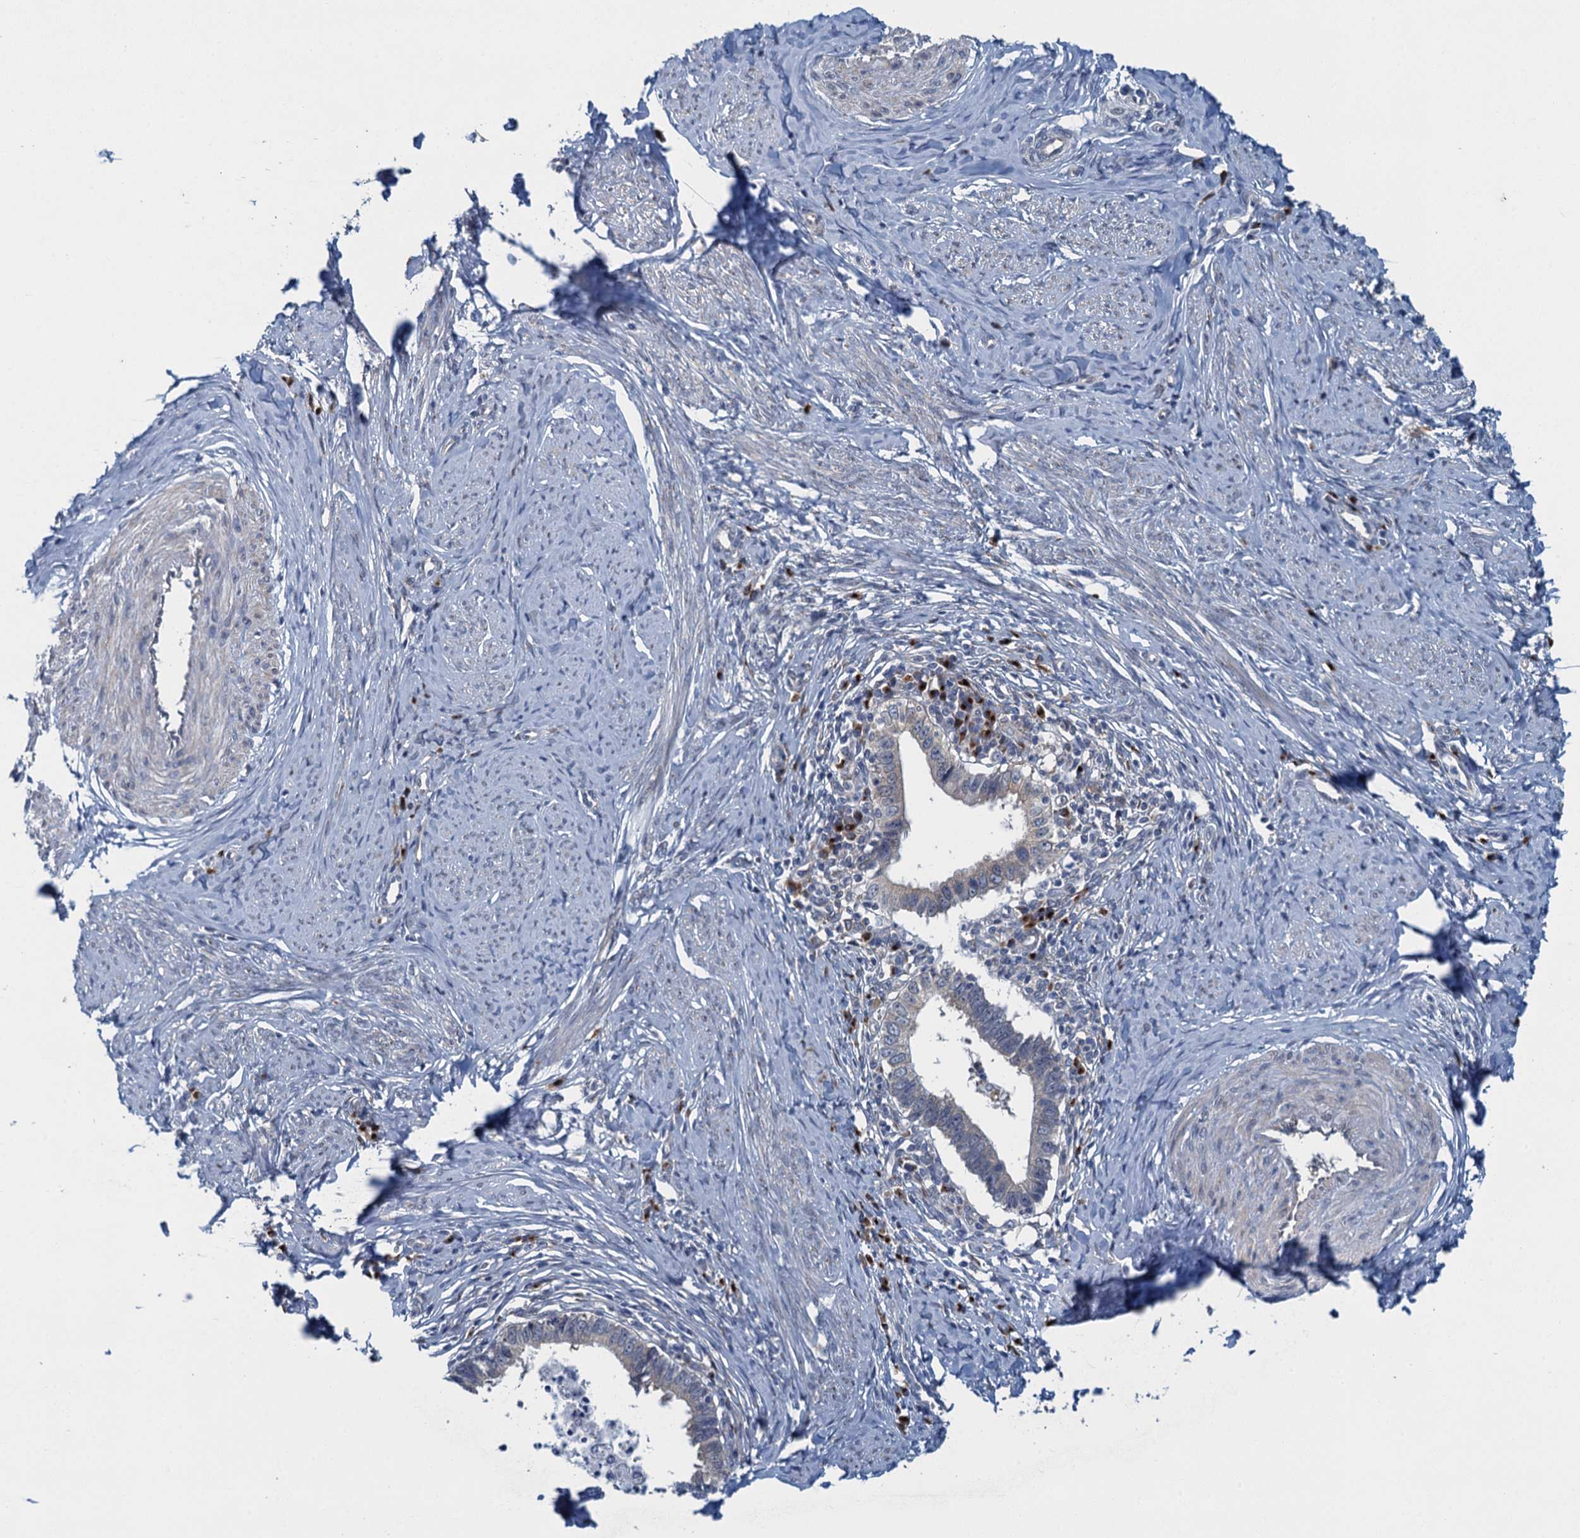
{"staining": {"intensity": "negative", "quantity": "none", "location": "none"}, "tissue": "cervical cancer", "cell_type": "Tumor cells", "image_type": "cancer", "snomed": [{"axis": "morphology", "description": "Adenocarcinoma, NOS"}, {"axis": "topography", "description": "Cervix"}], "caption": "The immunohistochemistry photomicrograph has no significant expression in tumor cells of cervical cancer (adenocarcinoma) tissue. (DAB immunohistochemistry (IHC) visualized using brightfield microscopy, high magnification).", "gene": "ALG2", "patient": {"sex": "female", "age": 36}}